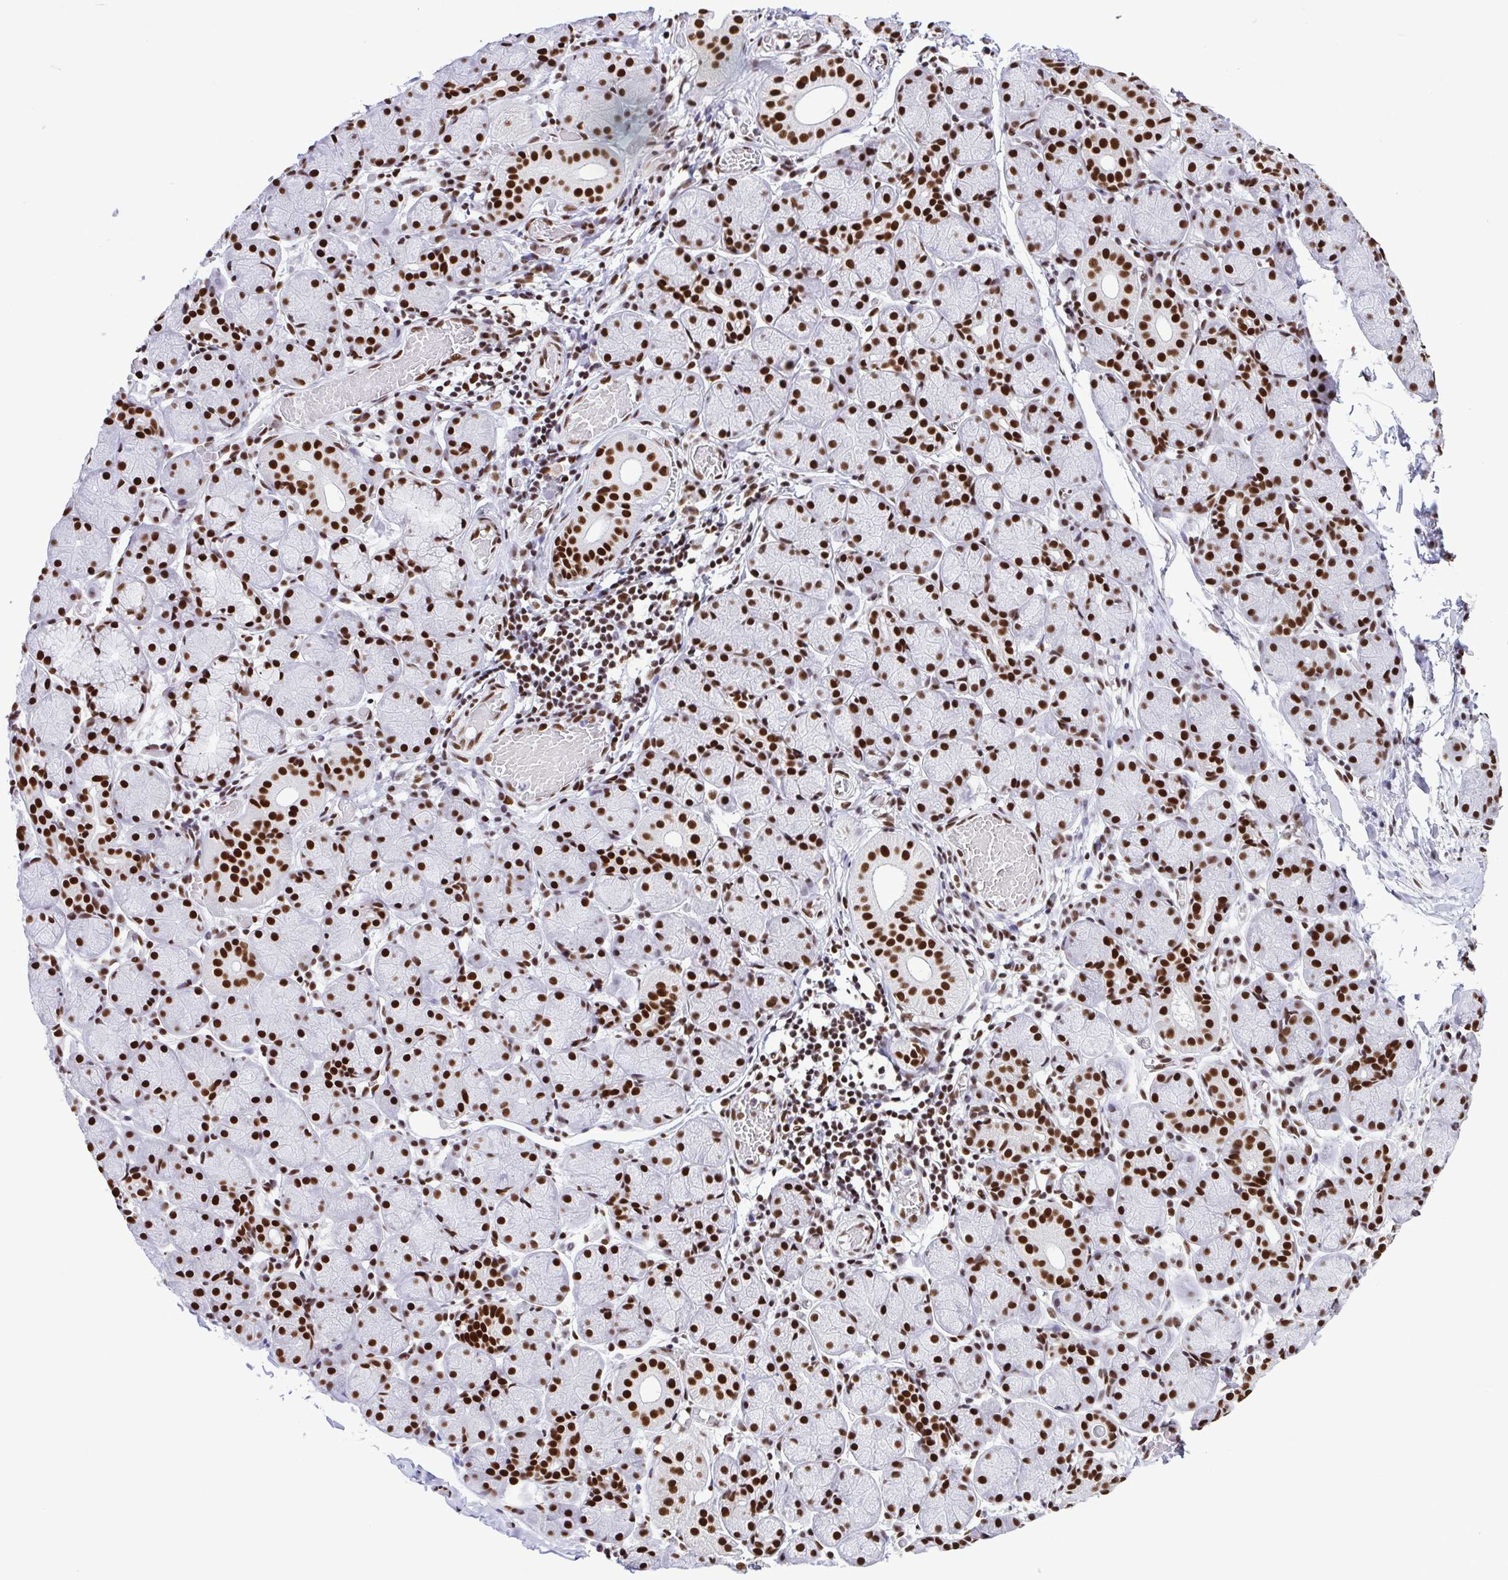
{"staining": {"intensity": "strong", "quantity": ">75%", "location": "nuclear"}, "tissue": "salivary gland", "cell_type": "Glandular cells", "image_type": "normal", "snomed": [{"axis": "morphology", "description": "Normal tissue, NOS"}, {"axis": "topography", "description": "Salivary gland"}], "caption": "A high-resolution image shows immunohistochemistry staining of benign salivary gland, which shows strong nuclear expression in about >75% of glandular cells. Immunohistochemistry (ihc) stains the protein in brown and the nuclei are stained blue.", "gene": "TRIM28", "patient": {"sex": "female", "age": 24}}